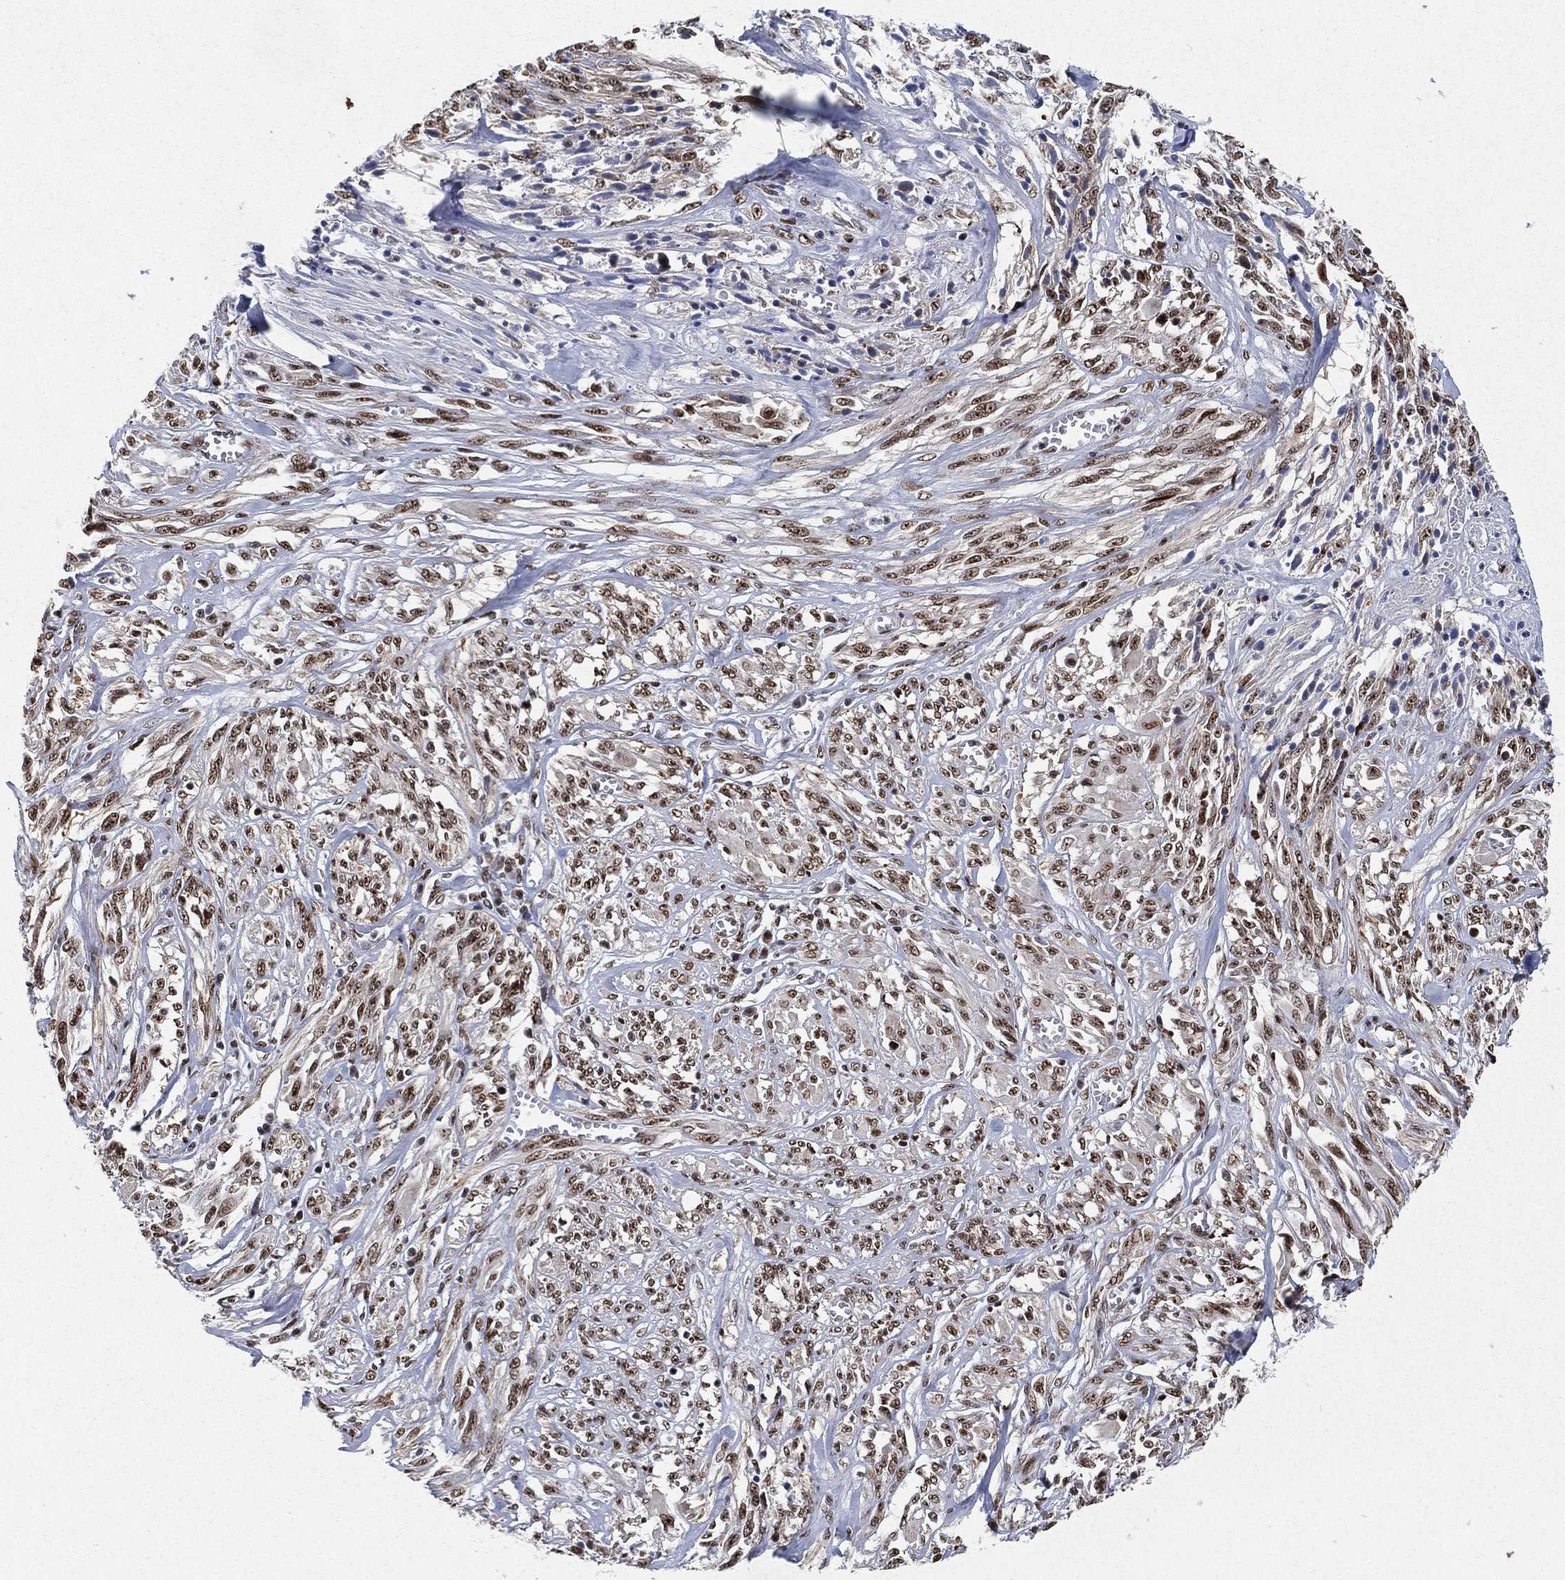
{"staining": {"intensity": "moderate", "quantity": ">75%", "location": "nuclear"}, "tissue": "melanoma", "cell_type": "Tumor cells", "image_type": "cancer", "snomed": [{"axis": "morphology", "description": "Malignant melanoma, NOS"}, {"axis": "topography", "description": "Skin"}], "caption": "IHC image of neoplastic tissue: melanoma stained using immunohistochemistry reveals medium levels of moderate protein expression localized specifically in the nuclear of tumor cells, appearing as a nuclear brown color.", "gene": "DDX27", "patient": {"sex": "female", "age": 91}}